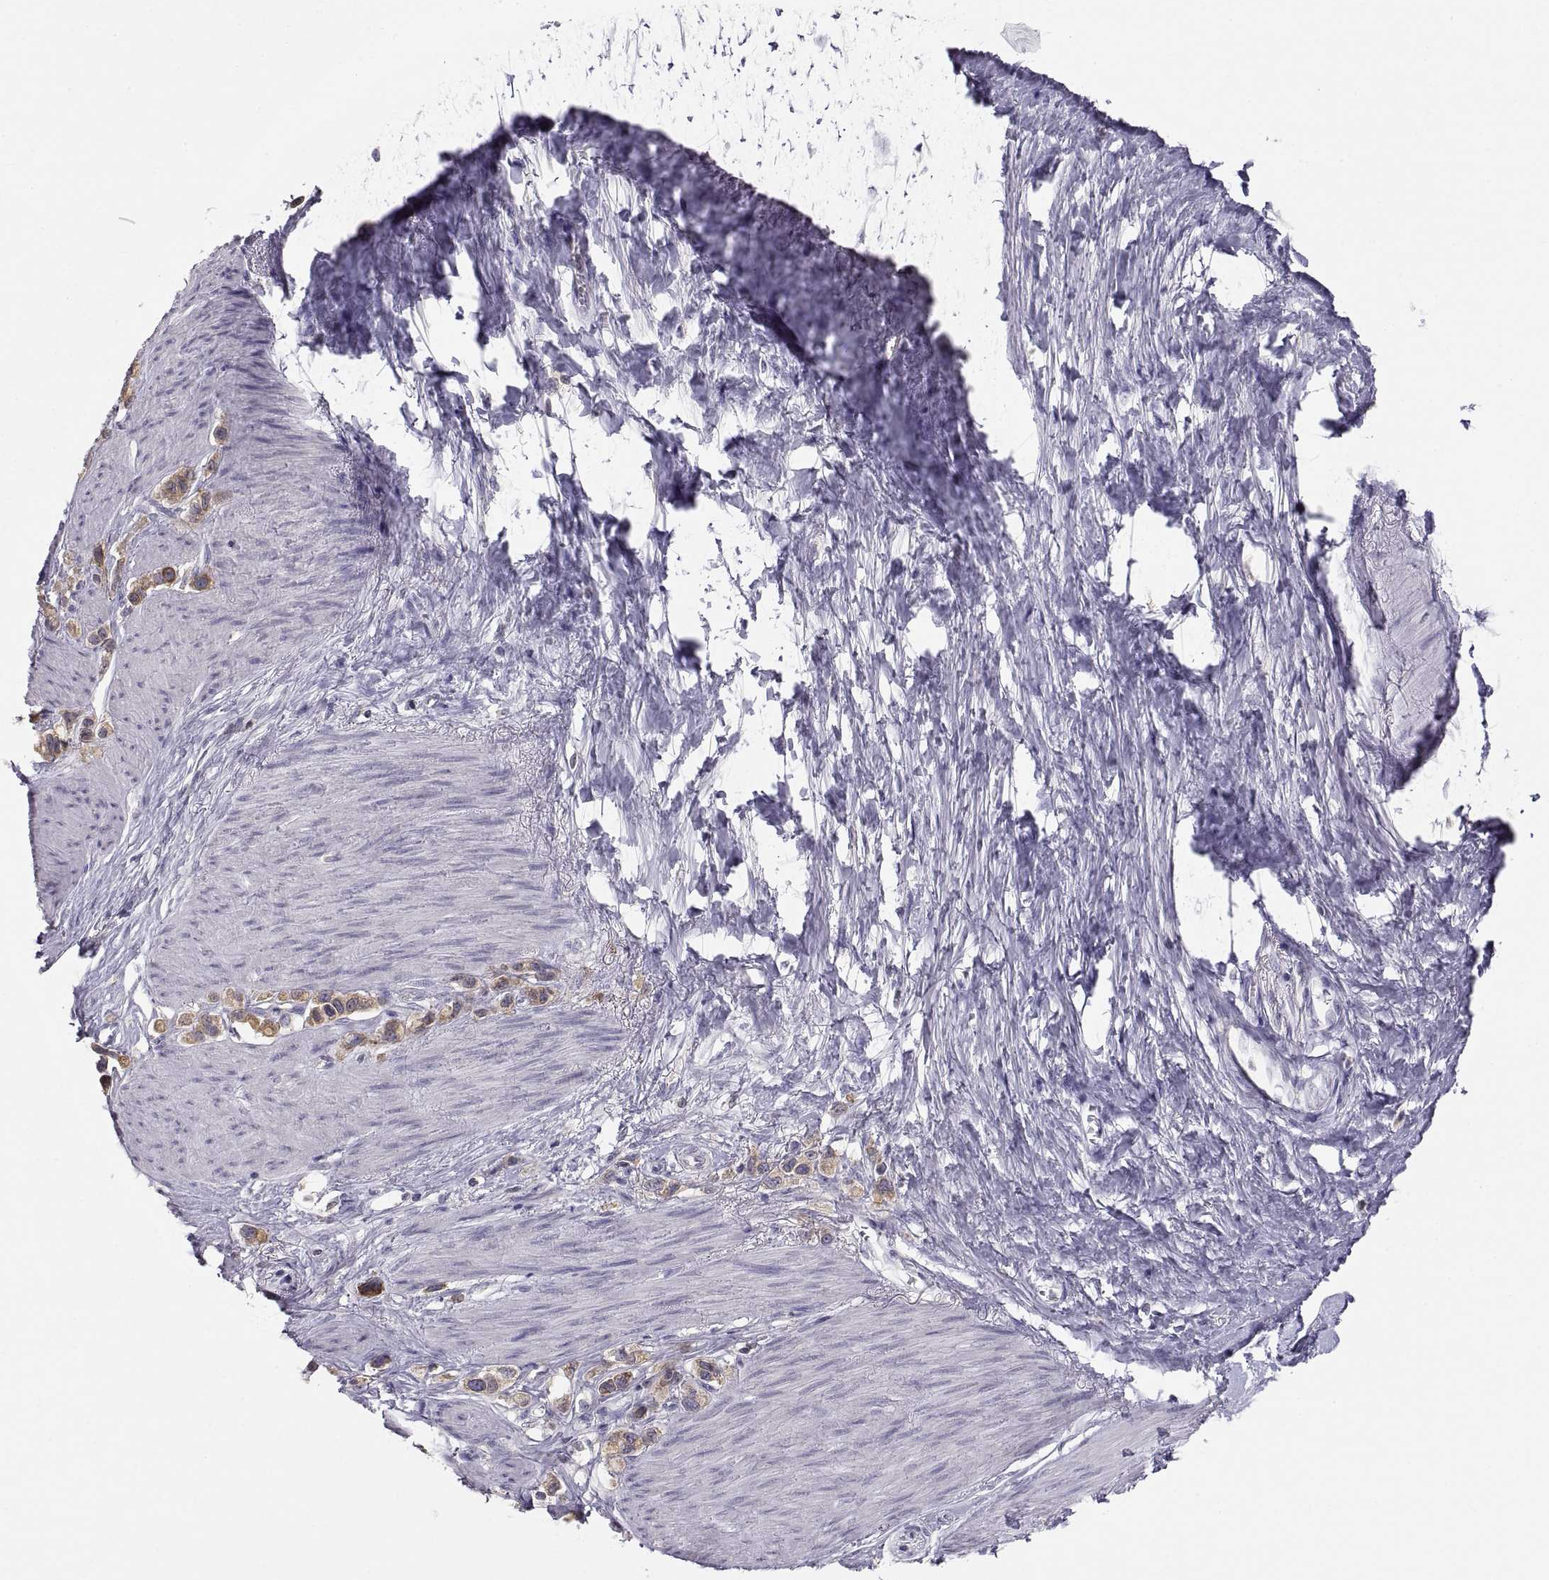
{"staining": {"intensity": "moderate", "quantity": "25%-75%", "location": "cytoplasmic/membranous"}, "tissue": "stomach cancer", "cell_type": "Tumor cells", "image_type": "cancer", "snomed": [{"axis": "morphology", "description": "Normal tissue, NOS"}, {"axis": "morphology", "description": "Adenocarcinoma, NOS"}, {"axis": "morphology", "description": "Adenocarcinoma, High grade"}, {"axis": "topography", "description": "Stomach, upper"}, {"axis": "topography", "description": "Stomach"}], "caption": "Immunohistochemistry (DAB (3,3'-diaminobenzidine)) staining of human stomach cancer reveals moderate cytoplasmic/membranous protein positivity in approximately 25%-75% of tumor cells.", "gene": "ERO1A", "patient": {"sex": "female", "age": 65}}